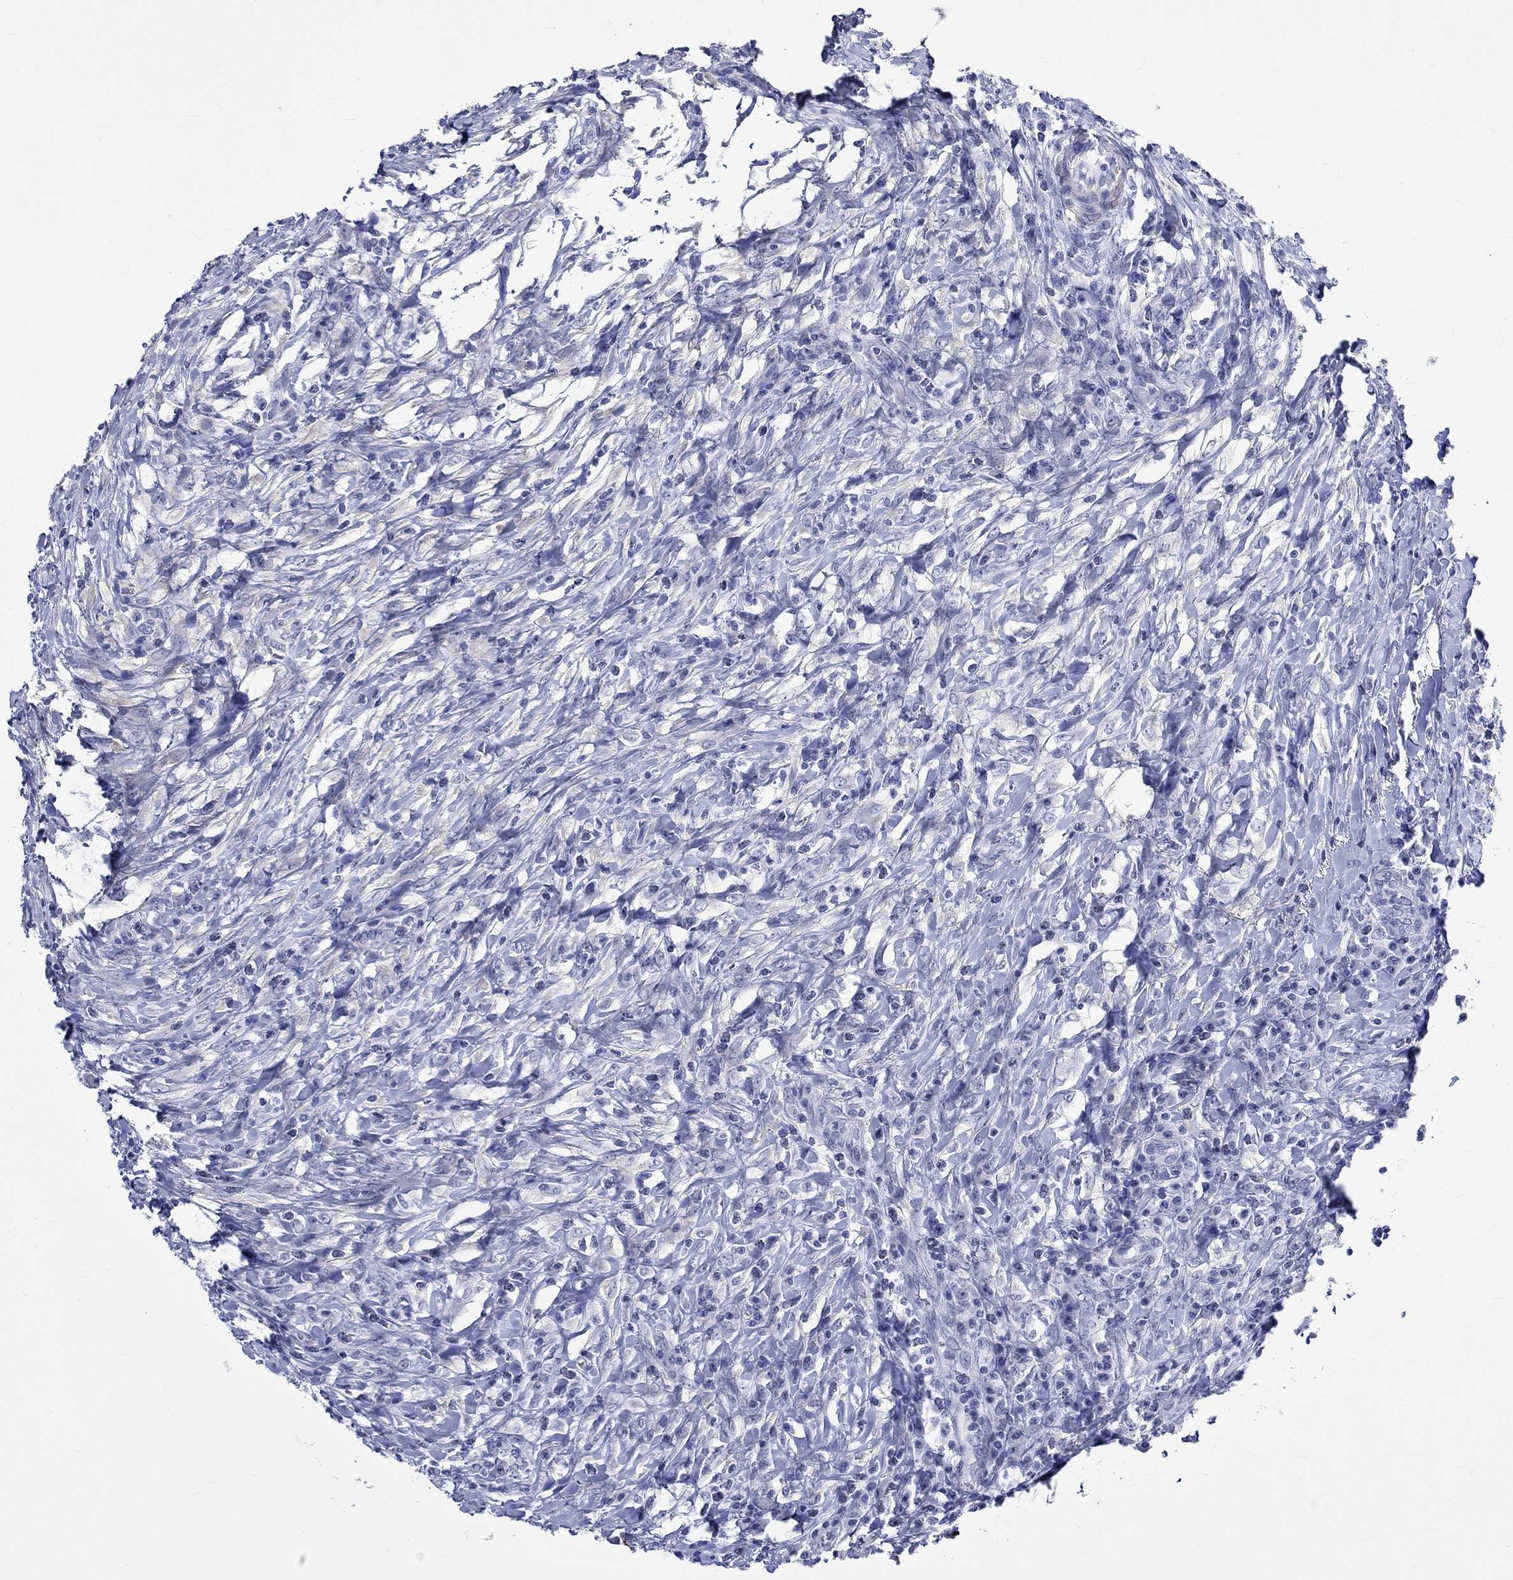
{"staining": {"intensity": "negative", "quantity": "none", "location": "none"}, "tissue": "colorectal cancer", "cell_type": "Tumor cells", "image_type": "cancer", "snomed": [{"axis": "morphology", "description": "Adenocarcinoma, NOS"}, {"axis": "topography", "description": "Colon"}], "caption": "Adenocarcinoma (colorectal) was stained to show a protein in brown. There is no significant positivity in tumor cells.", "gene": "CRYAB", "patient": {"sex": "male", "age": 53}}